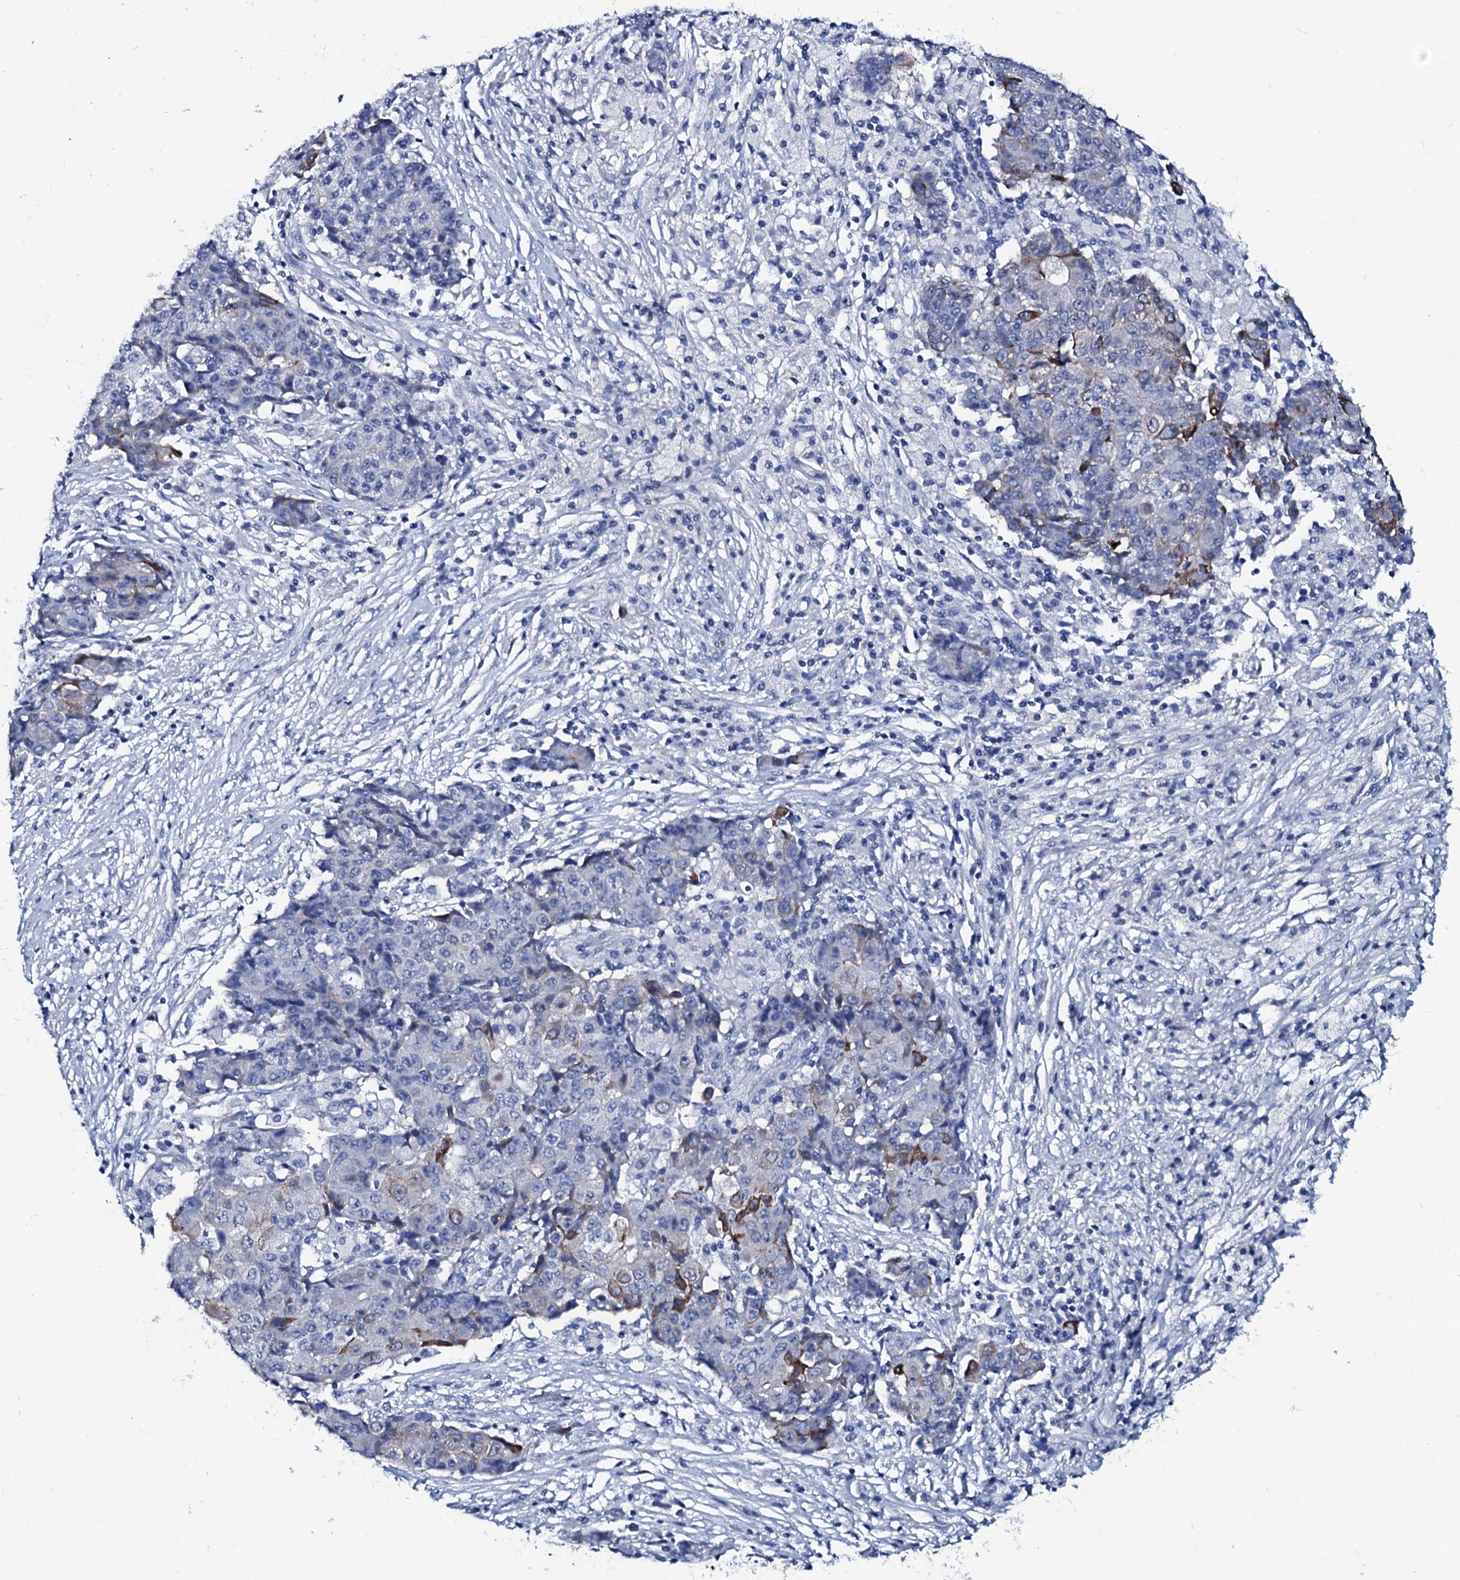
{"staining": {"intensity": "strong", "quantity": "<25%", "location": "cytoplasmic/membranous"}, "tissue": "ovarian cancer", "cell_type": "Tumor cells", "image_type": "cancer", "snomed": [{"axis": "morphology", "description": "Carcinoma, endometroid"}, {"axis": "topography", "description": "Ovary"}], "caption": "Endometroid carcinoma (ovarian) stained with immunohistochemistry (IHC) demonstrates strong cytoplasmic/membranous positivity in approximately <25% of tumor cells.", "gene": "GYS2", "patient": {"sex": "female", "age": 42}}